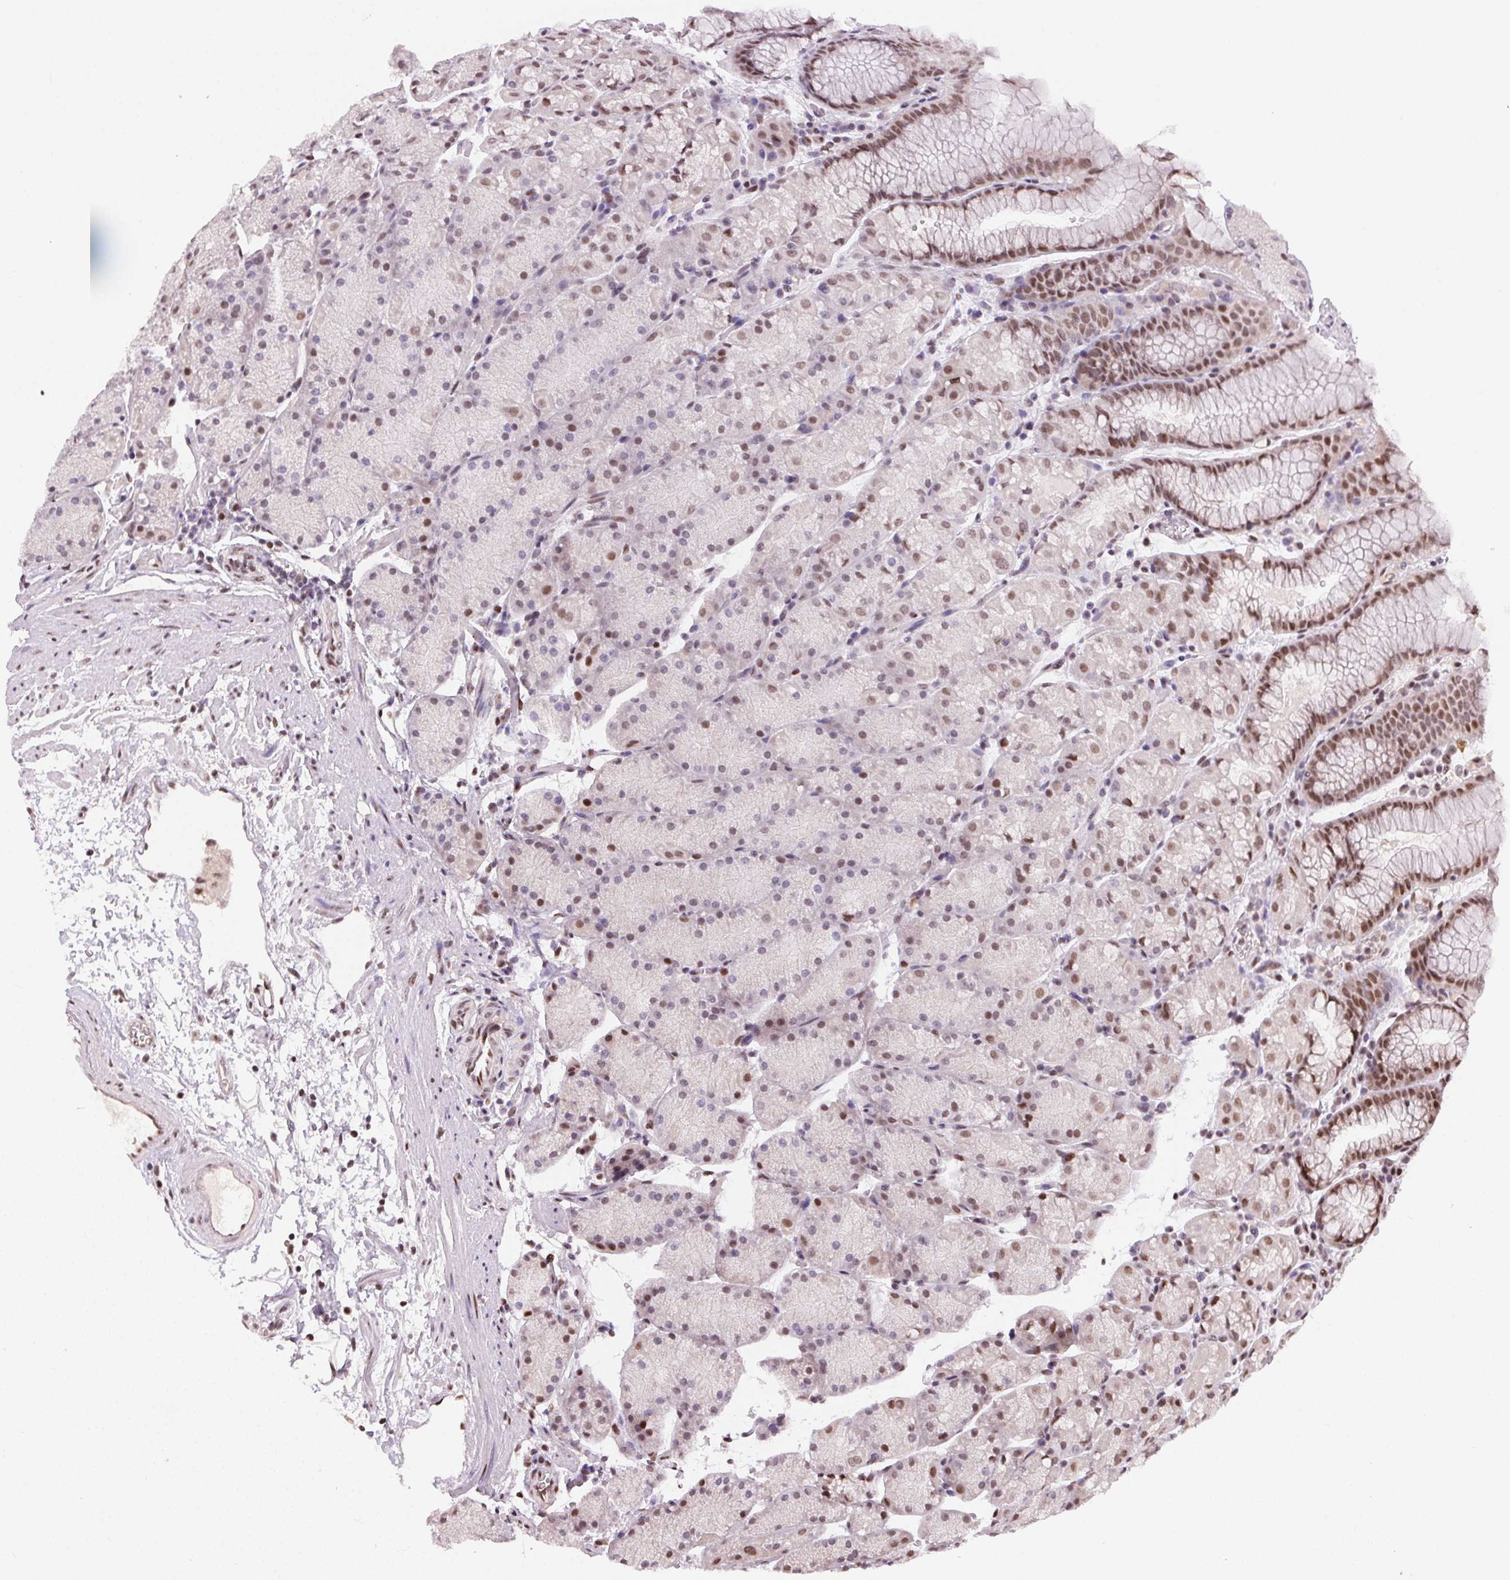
{"staining": {"intensity": "moderate", "quantity": "25%-75%", "location": "nuclear"}, "tissue": "stomach", "cell_type": "Glandular cells", "image_type": "normal", "snomed": [{"axis": "morphology", "description": "Normal tissue, NOS"}, {"axis": "topography", "description": "Stomach, upper"}, {"axis": "topography", "description": "Stomach"}], "caption": "Moderate nuclear positivity is identified in approximately 25%-75% of glandular cells in unremarkable stomach. The protein of interest is stained brown, and the nuclei are stained in blue (DAB IHC with brightfield microscopy, high magnification).", "gene": "RAD23A", "patient": {"sex": "male", "age": 76}}